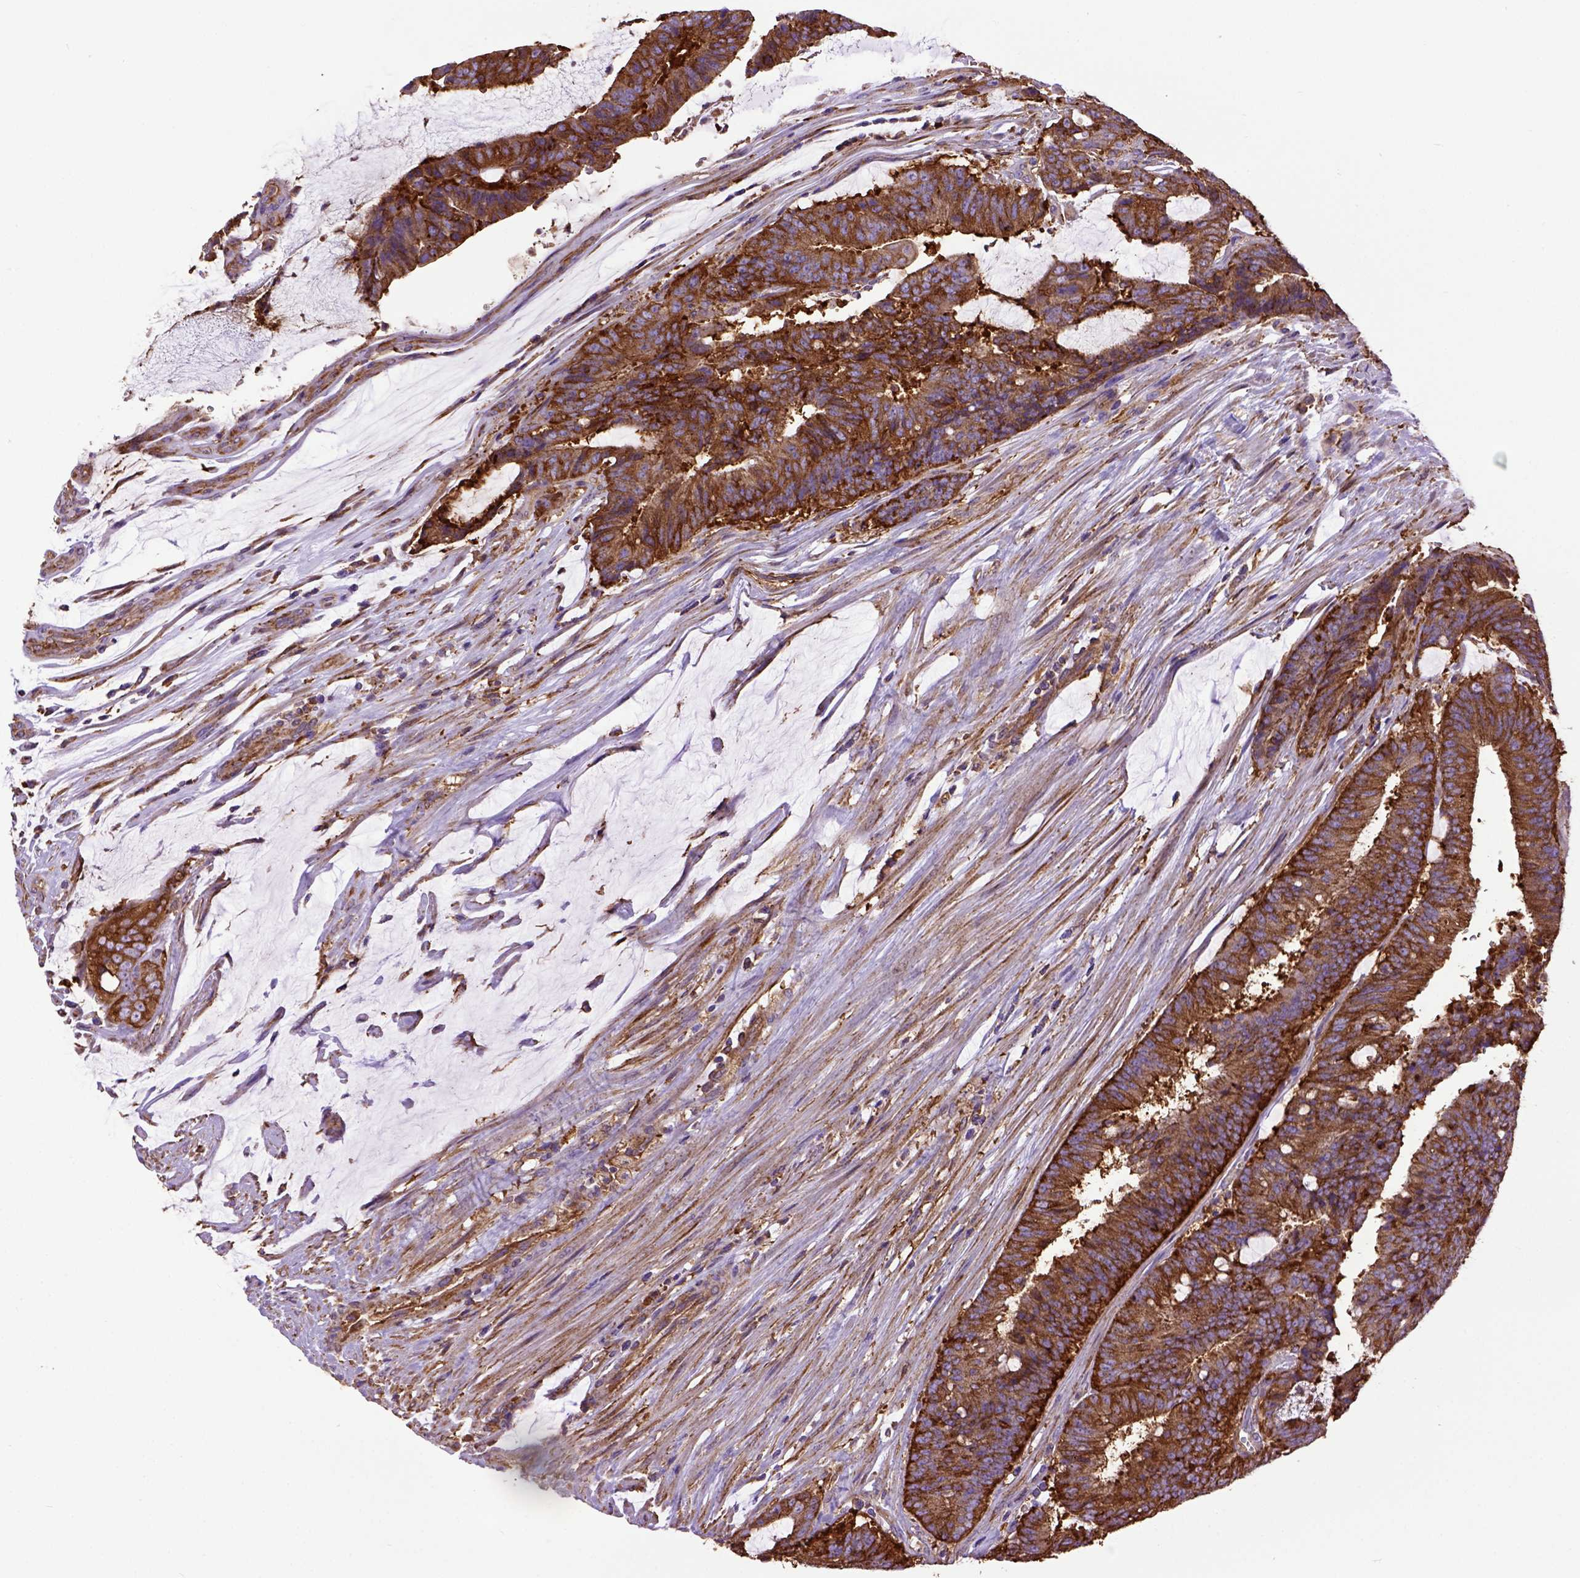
{"staining": {"intensity": "strong", "quantity": ">75%", "location": "cytoplasmic/membranous"}, "tissue": "colorectal cancer", "cell_type": "Tumor cells", "image_type": "cancer", "snomed": [{"axis": "morphology", "description": "Adenocarcinoma, NOS"}, {"axis": "topography", "description": "Colon"}], "caption": "Immunohistochemical staining of colorectal adenocarcinoma shows high levels of strong cytoplasmic/membranous protein expression in approximately >75% of tumor cells.", "gene": "MVP", "patient": {"sex": "female", "age": 43}}